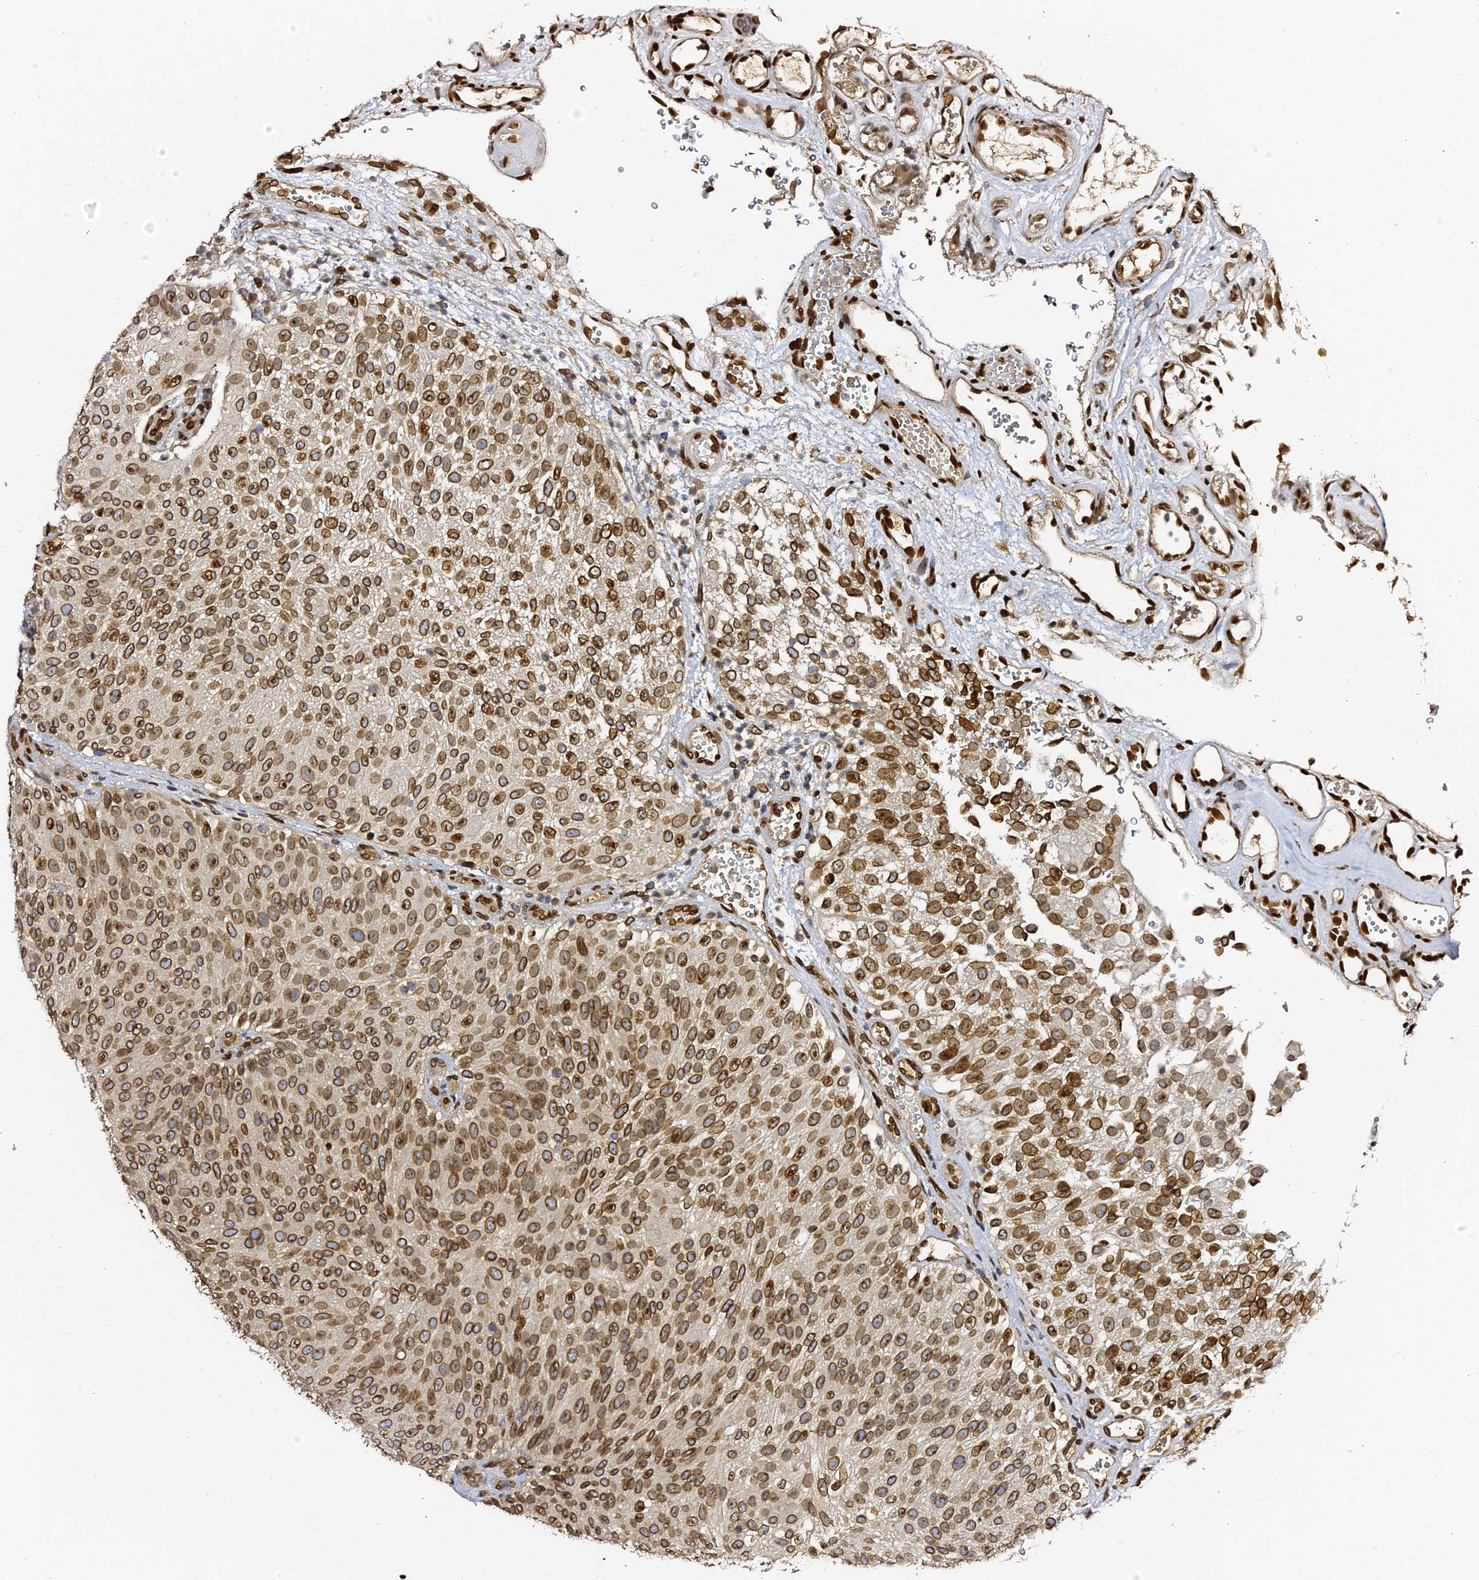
{"staining": {"intensity": "strong", "quantity": ">75%", "location": "cytoplasmic/membranous,nuclear"}, "tissue": "urothelial cancer", "cell_type": "Tumor cells", "image_type": "cancer", "snomed": [{"axis": "morphology", "description": "Urothelial carcinoma, Low grade"}, {"axis": "topography", "description": "Urinary bladder"}], "caption": "Immunohistochemical staining of human urothelial carcinoma (low-grade) displays strong cytoplasmic/membranous and nuclear protein positivity in about >75% of tumor cells.", "gene": "ANAPC5", "patient": {"sex": "male", "age": 78}}